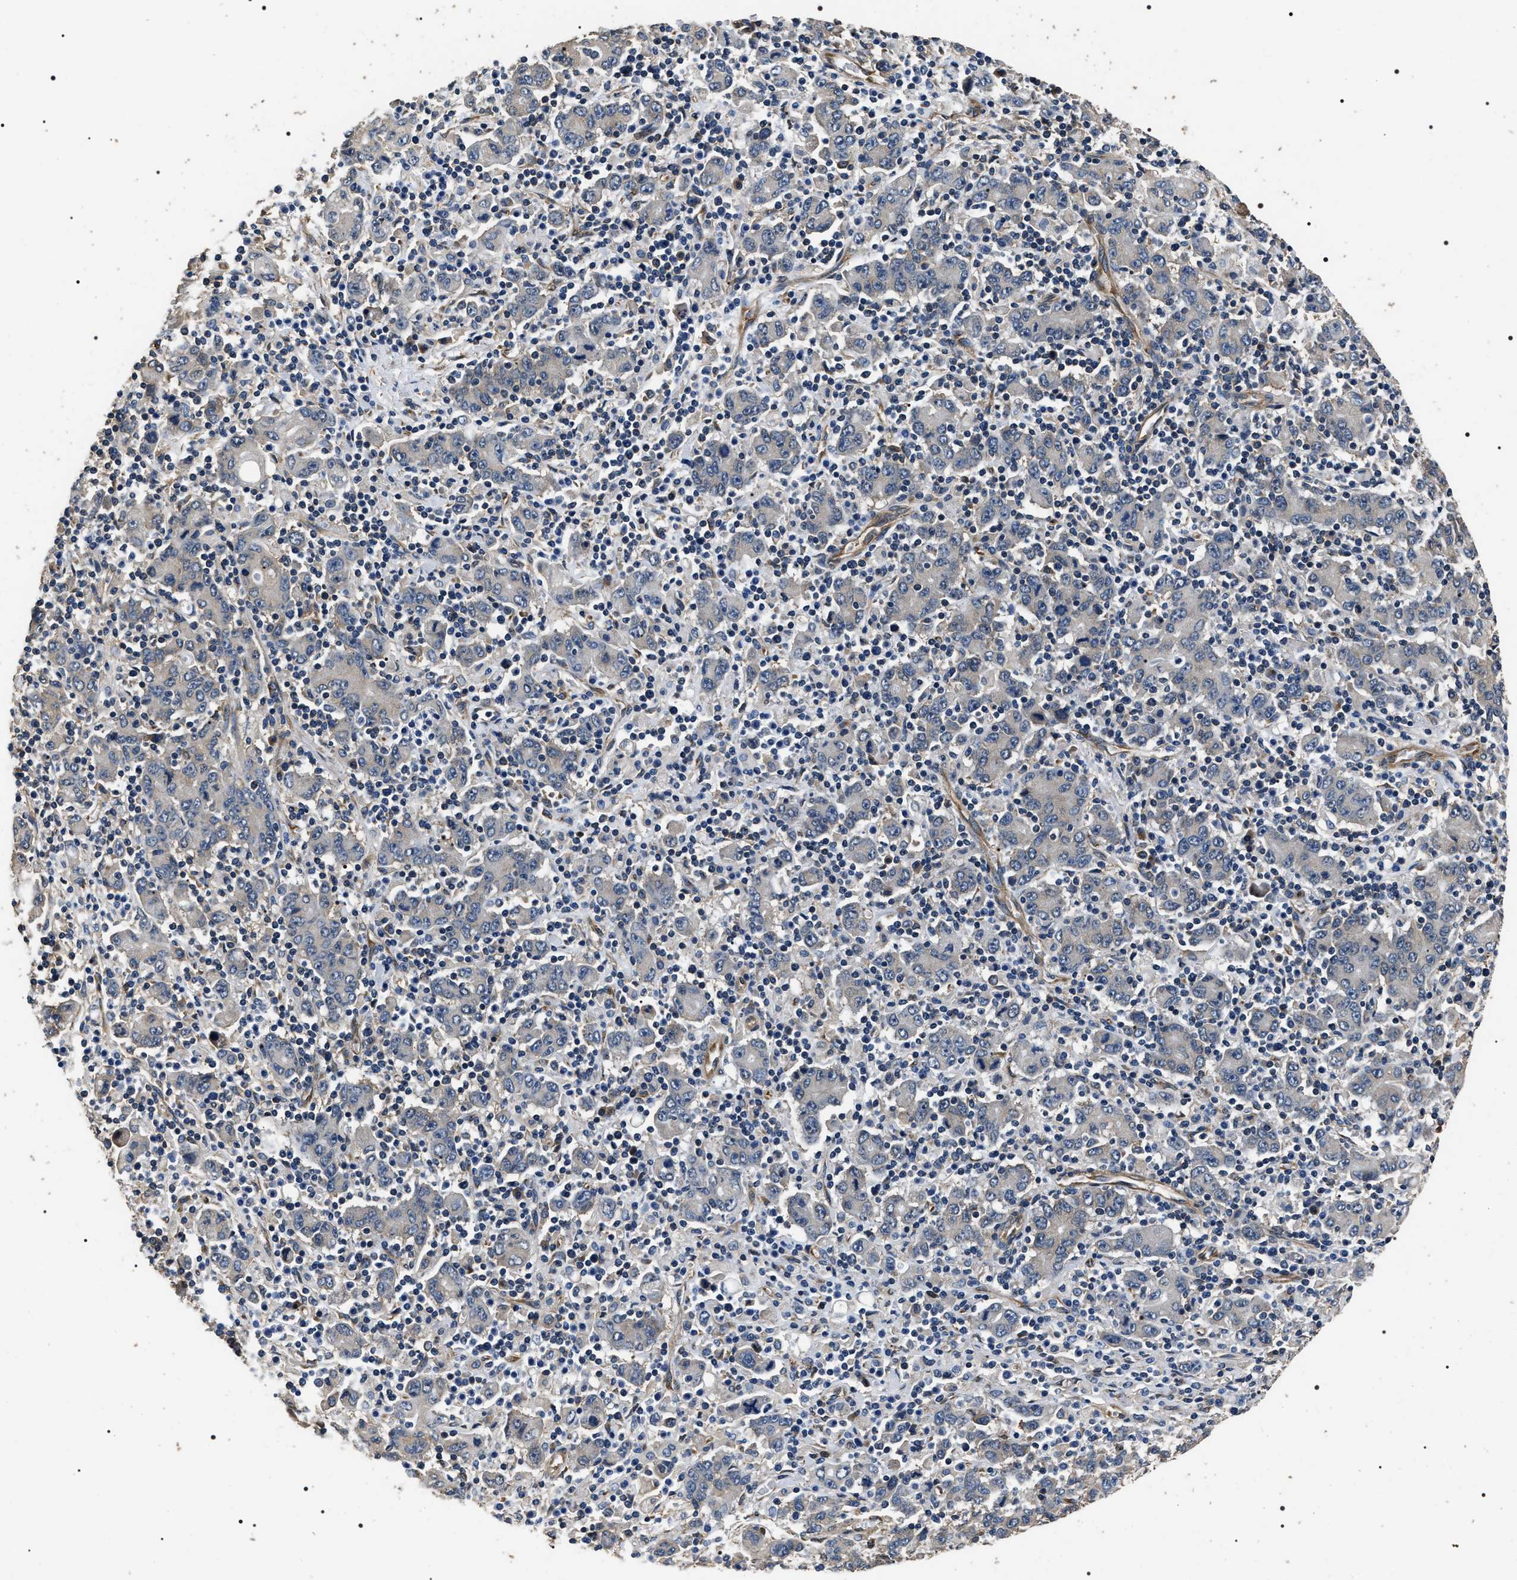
{"staining": {"intensity": "weak", "quantity": "<25%", "location": "cytoplasmic/membranous"}, "tissue": "stomach cancer", "cell_type": "Tumor cells", "image_type": "cancer", "snomed": [{"axis": "morphology", "description": "Adenocarcinoma, NOS"}, {"axis": "topography", "description": "Stomach, upper"}], "caption": "Tumor cells are negative for brown protein staining in stomach adenocarcinoma.", "gene": "KTN1", "patient": {"sex": "male", "age": 69}}